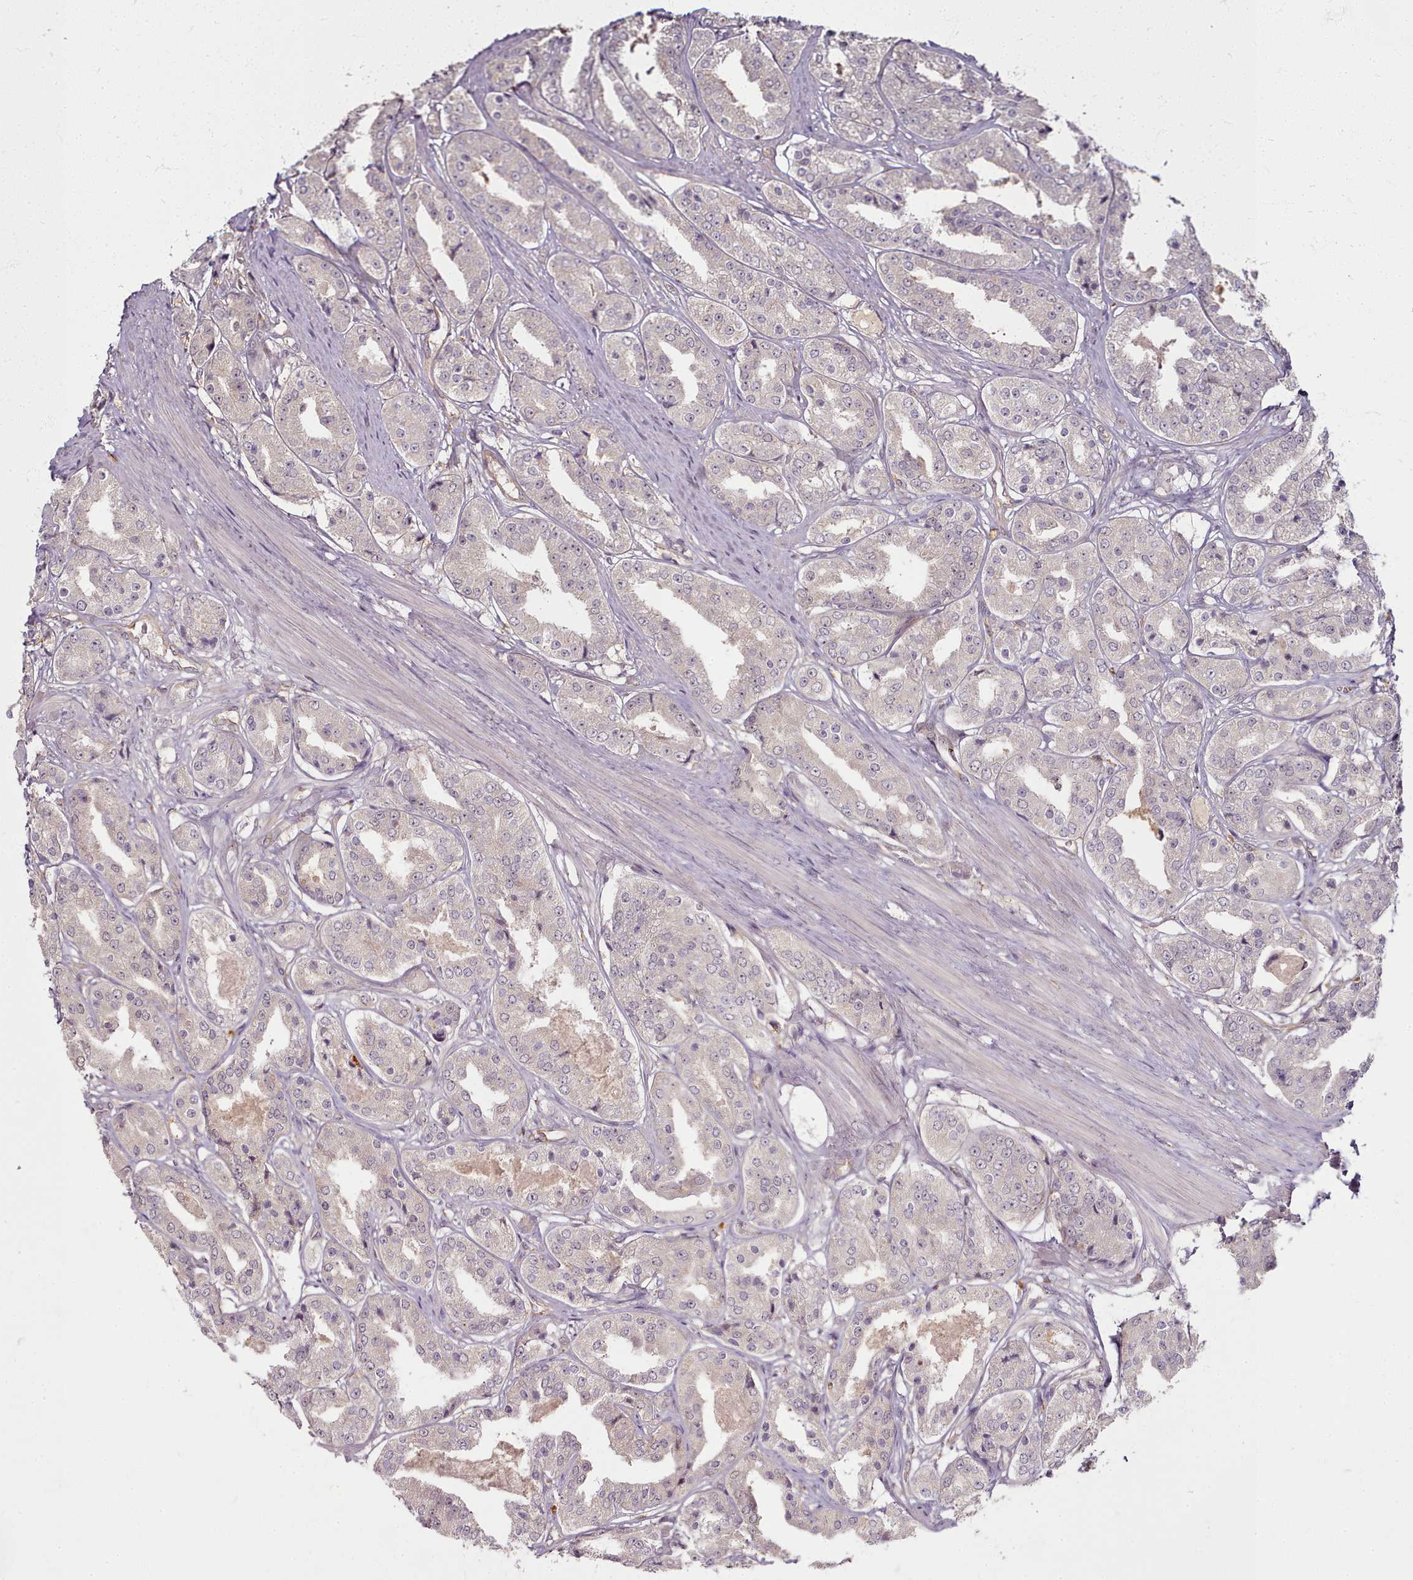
{"staining": {"intensity": "negative", "quantity": "none", "location": "none"}, "tissue": "prostate cancer", "cell_type": "Tumor cells", "image_type": "cancer", "snomed": [{"axis": "morphology", "description": "Adenocarcinoma, High grade"}, {"axis": "topography", "description": "Prostate"}], "caption": "Immunohistochemical staining of prostate cancer (high-grade adenocarcinoma) demonstrates no significant staining in tumor cells.", "gene": "C1QTNF5", "patient": {"sex": "male", "age": 63}}